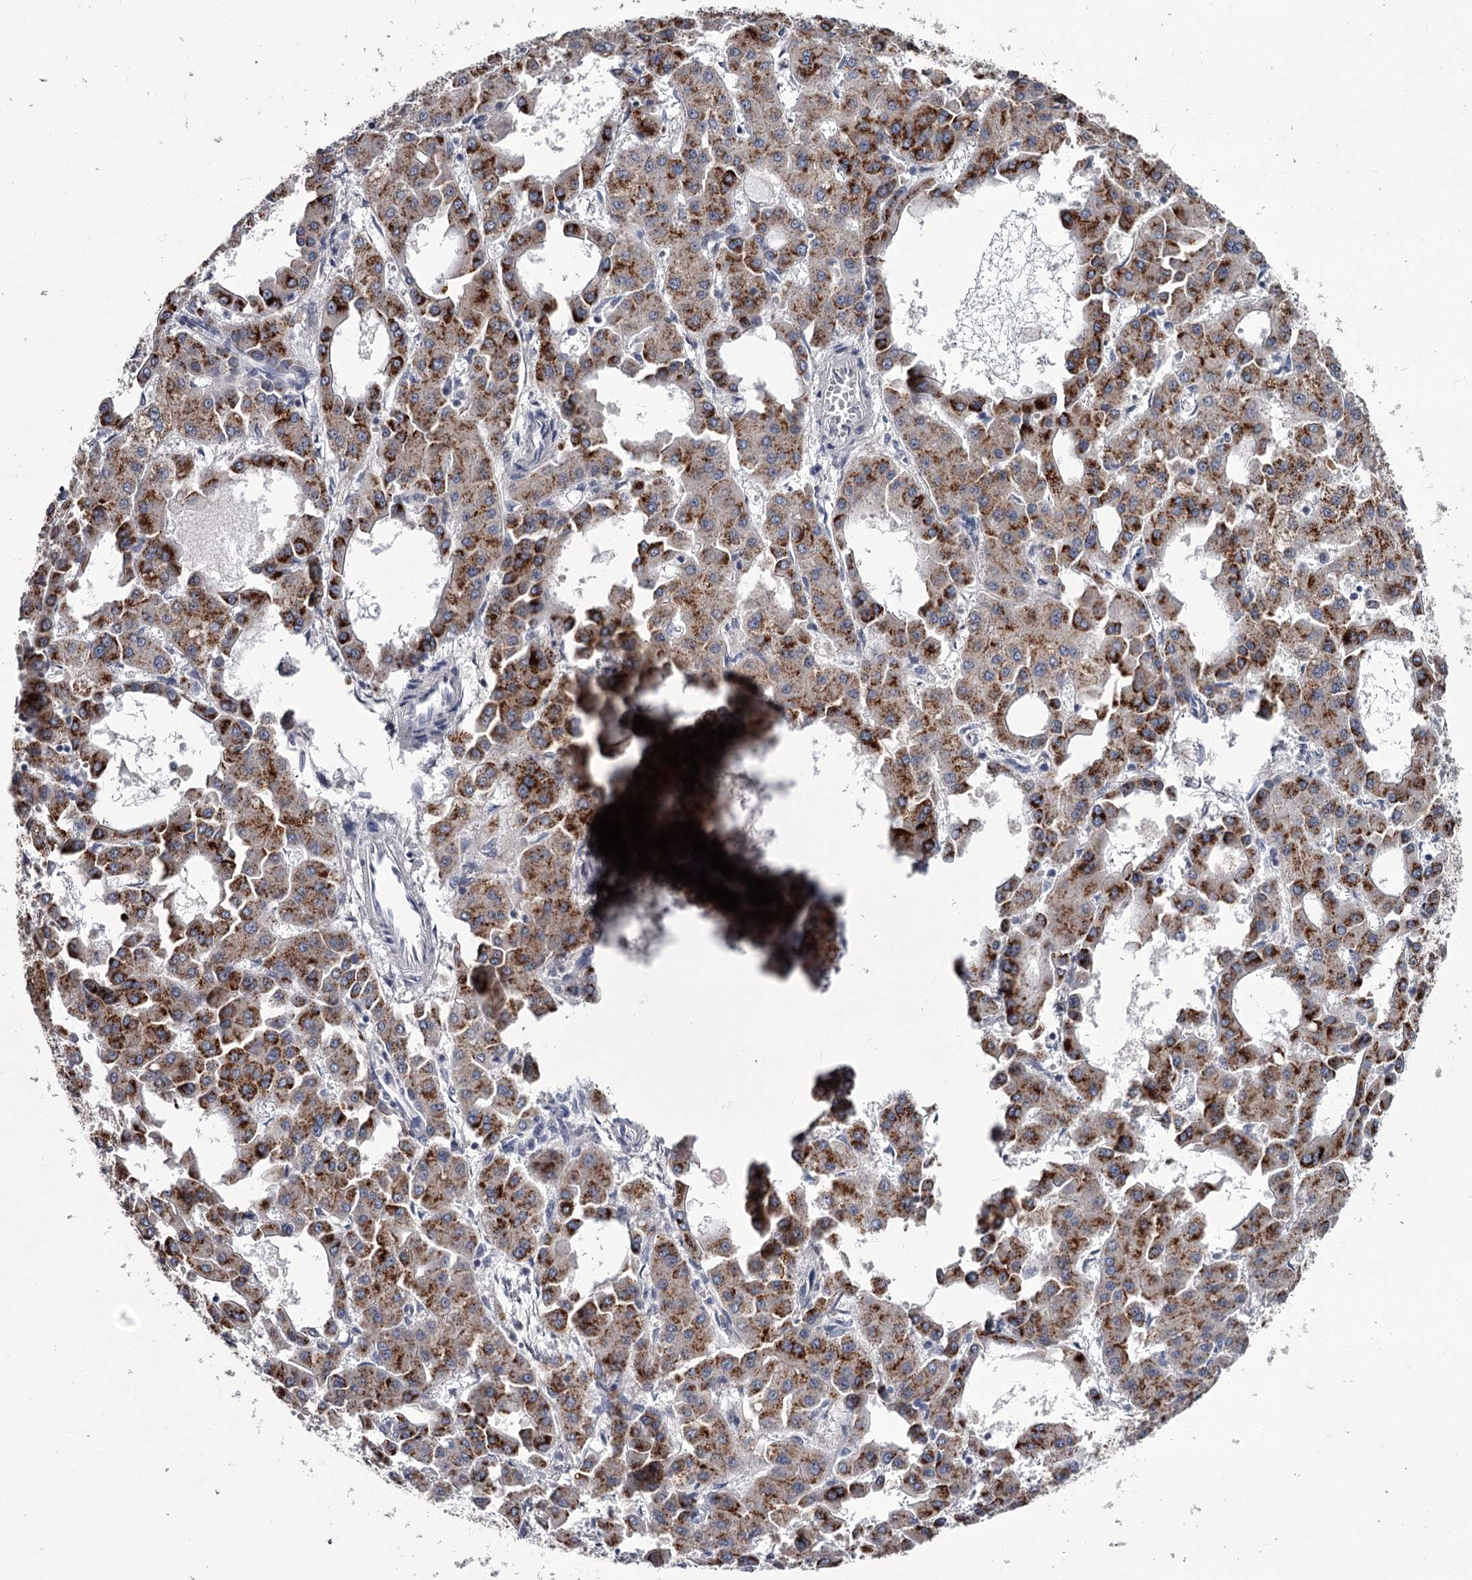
{"staining": {"intensity": "moderate", "quantity": ">75%", "location": "cytoplasmic/membranous"}, "tissue": "liver cancer", "cell_type": "Tumor cells", "image_type": "cancer", "snomed": [{"axis": "morphology", "description": "Carcinoma, Hepatocellular, NOS"}, {"axis": "topography", "description": "Liver"}], "caption": "Protein staining of liver hepatocellular carcinoma tissue shows moderate cytoplasmic/membranous positivity in about >75% of tumor cells.", "gene": "DAO", "patient": {"sex": "male", "age": 47}}